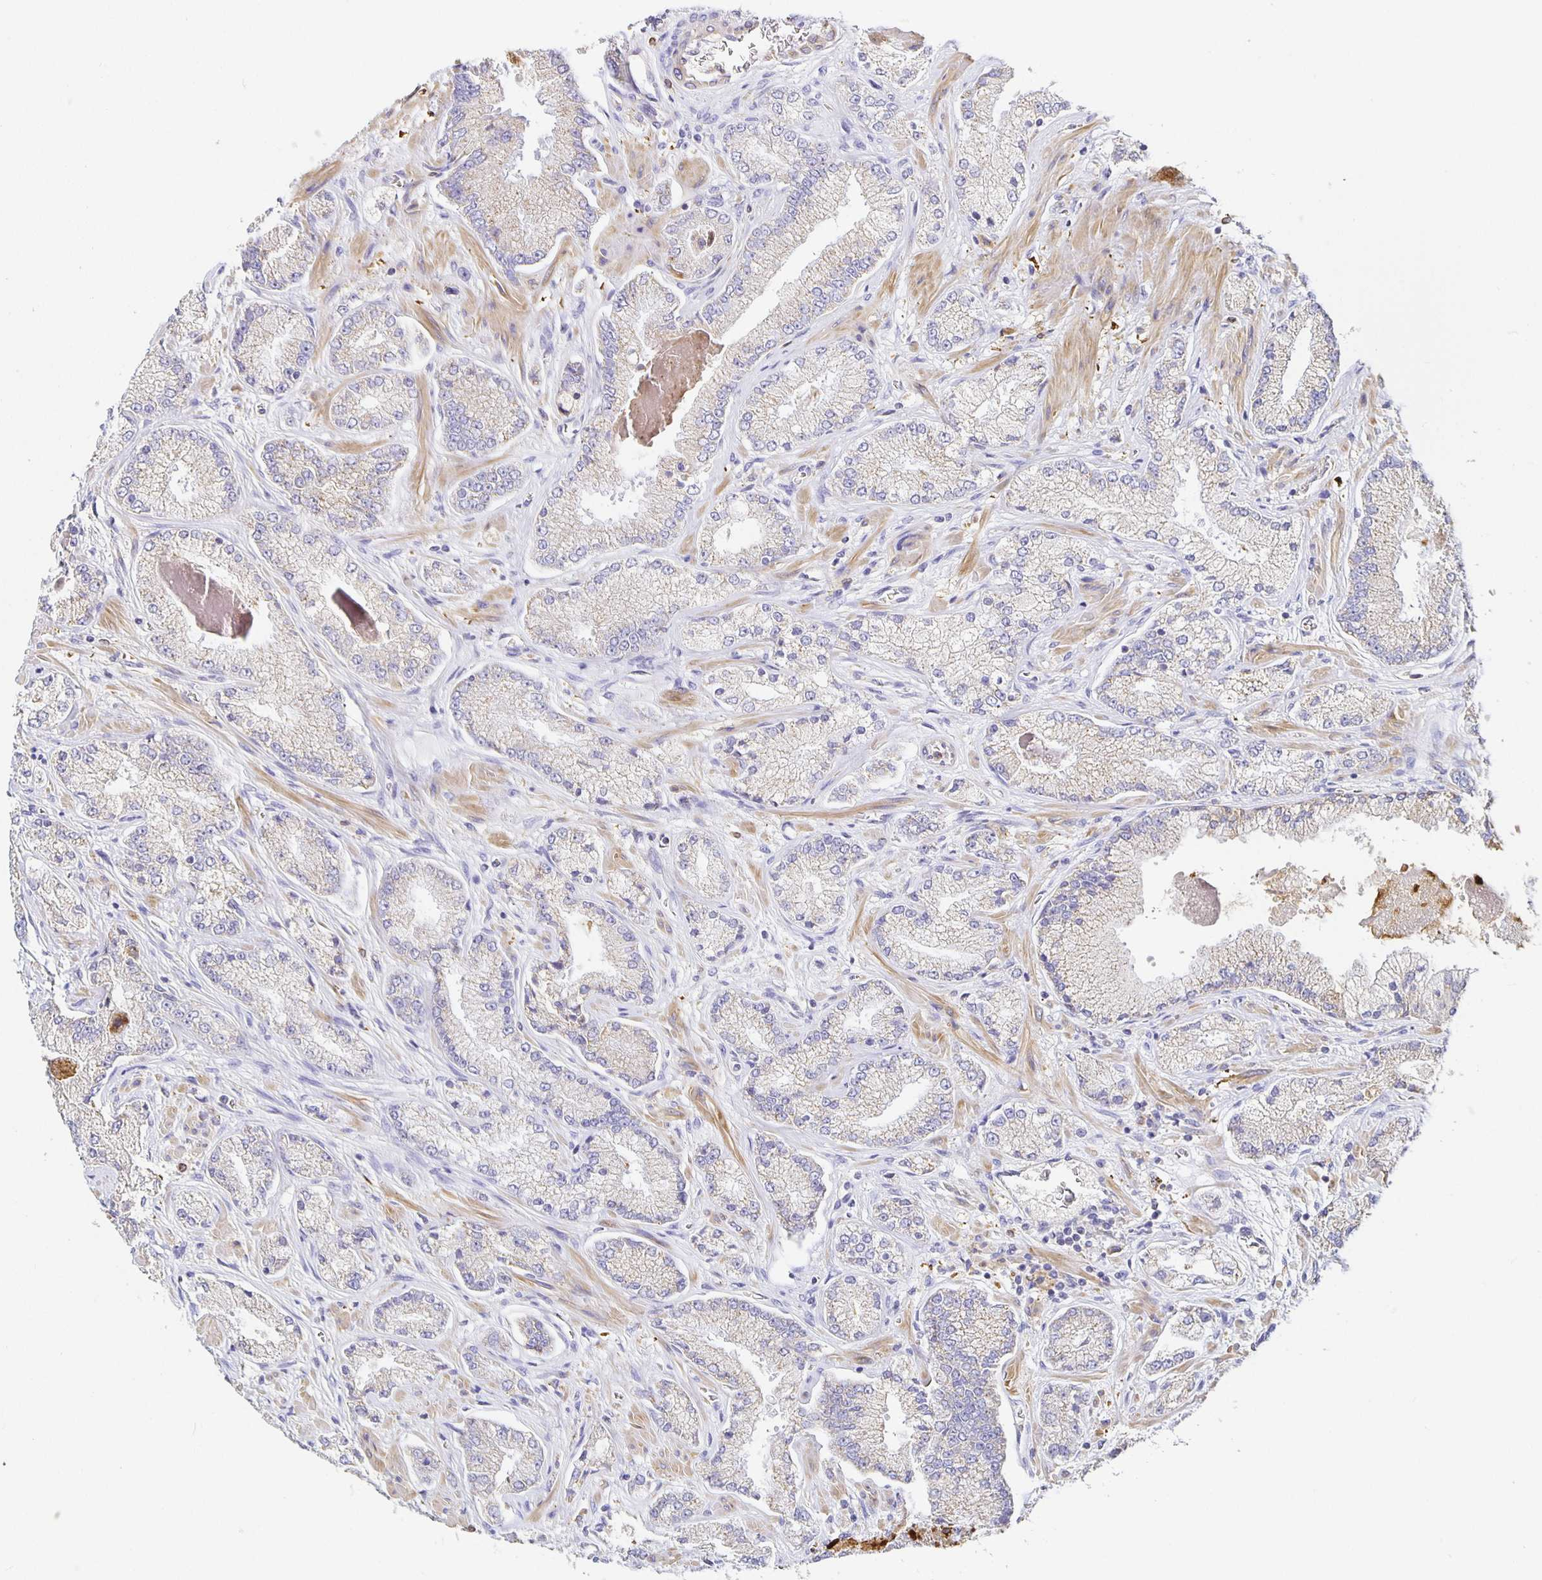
{"staining": {"intensity": "negative", "quantity": "none", "location": "none"}, "tissue": "prostate cancer", "cell_type": "Tumor cells", "image_type": "cancer", "snomed": [{"axis": "morphology", "description": "Normal tissue, NOS"}, {"axis": "morphology", "description": "Adenocarcinoma, High grade"}, {"axis": "topography", "description": "Prostate"}, {"axis": "topography", "description": "Peripheral nerve tissue"}], "caption": "Tumor cells show no significant expression in prostate high-grade adenocarcinoma. (DAB (3,3'-diaminobenzidine) immunohistochemistry (IHC) with hematoxylin counter stain).", "gene": "FLRT3", "patient": {"sex": "male", "age": 68}}